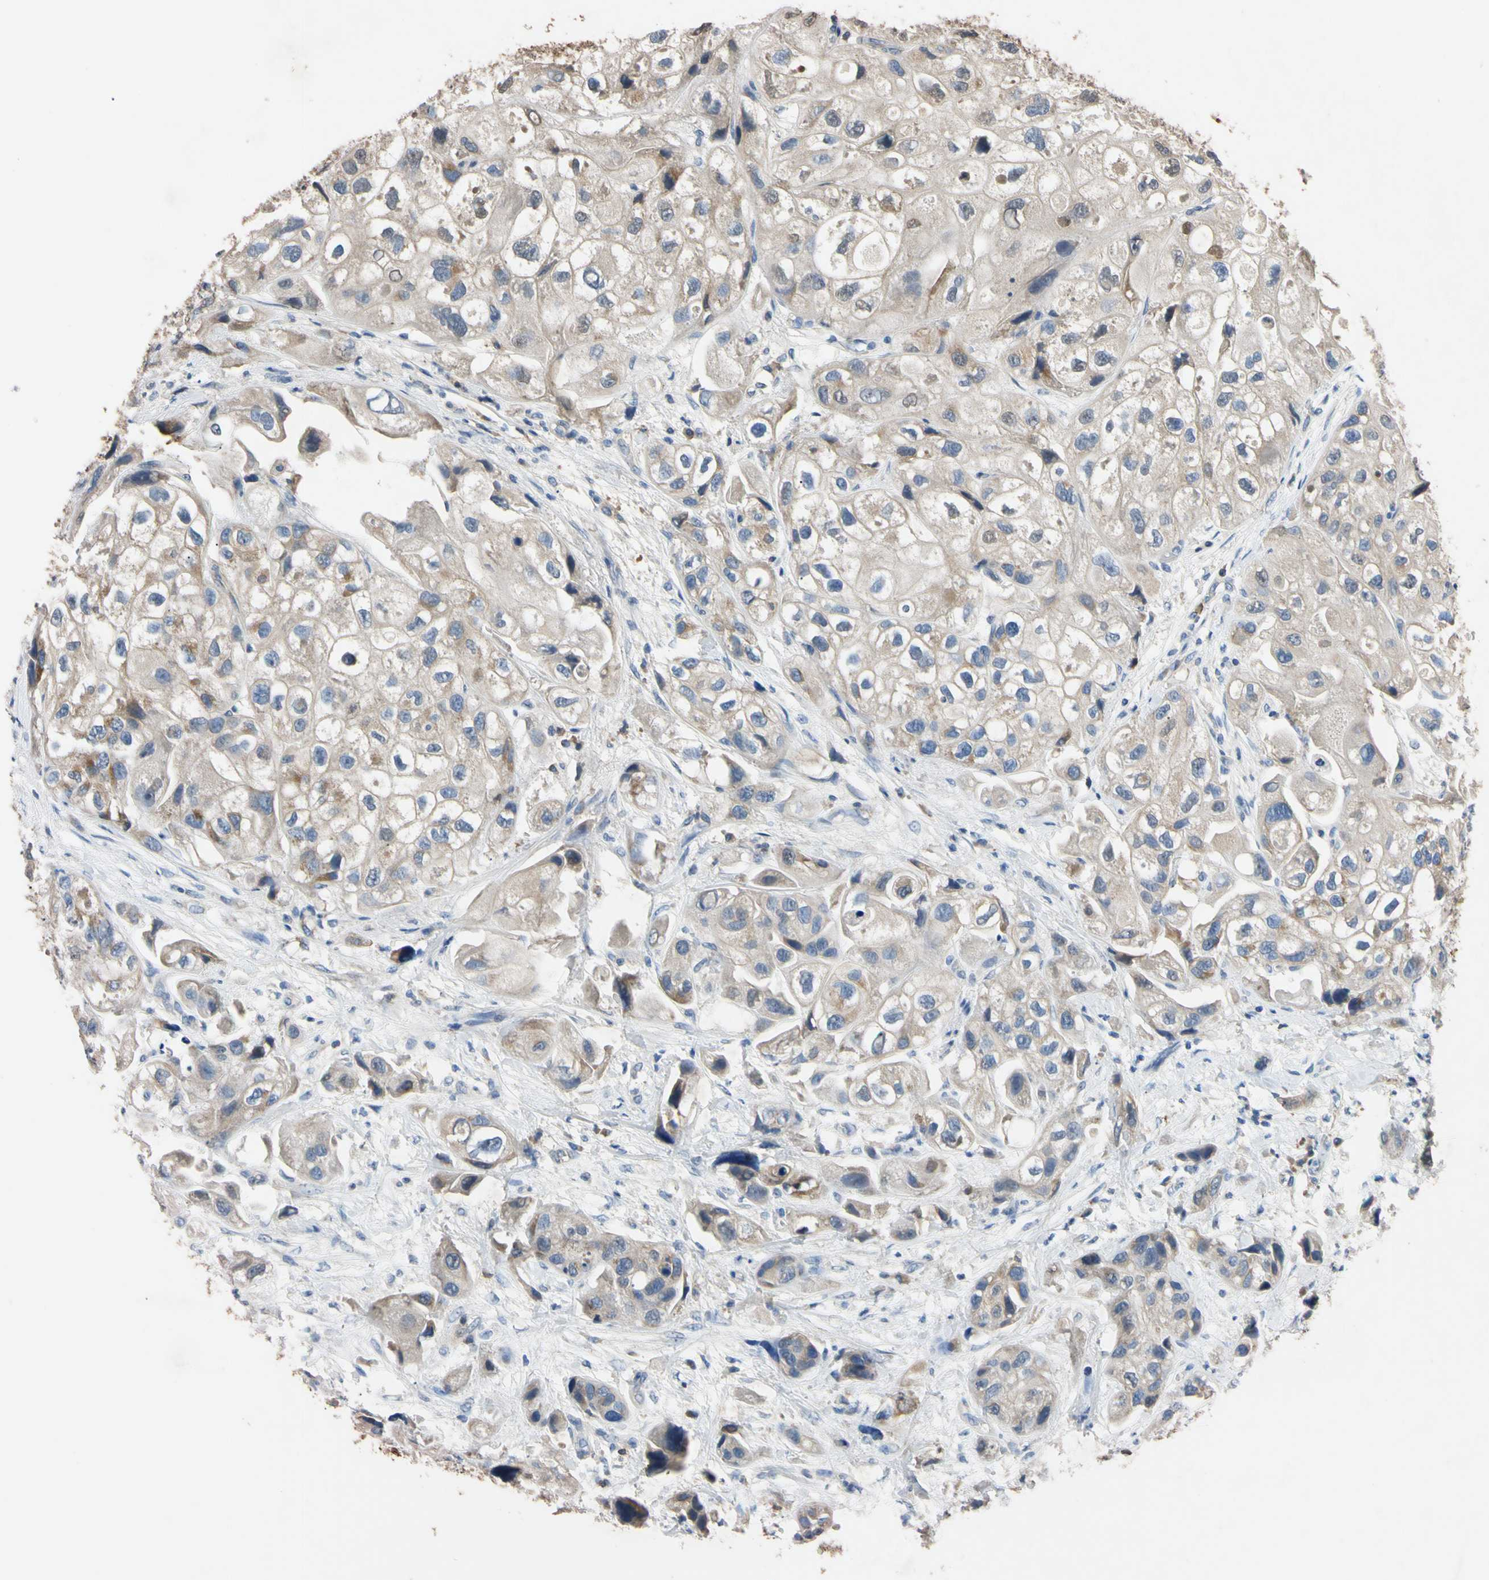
{"staining": {"intensity": "weak", "quantity": "<25%", "location": "cytoplasmic/membranous"}, "tissue": "urothelial cancer", "cell_type": "Tumor cells", "image_type": "cancer", "snomed": [{"axis": "morphology", "description": "Urothelial carcinoma, High grade"}, {"axis": "topography", "description": "Urinary bladder"}], "caption": "Human urothelial cancer stained for a protein using immunohistochemistry (IHC) displays no positivity in tumor cells.", "gene": "PNKD", "patient": {"sex": "female", "age": 64}}